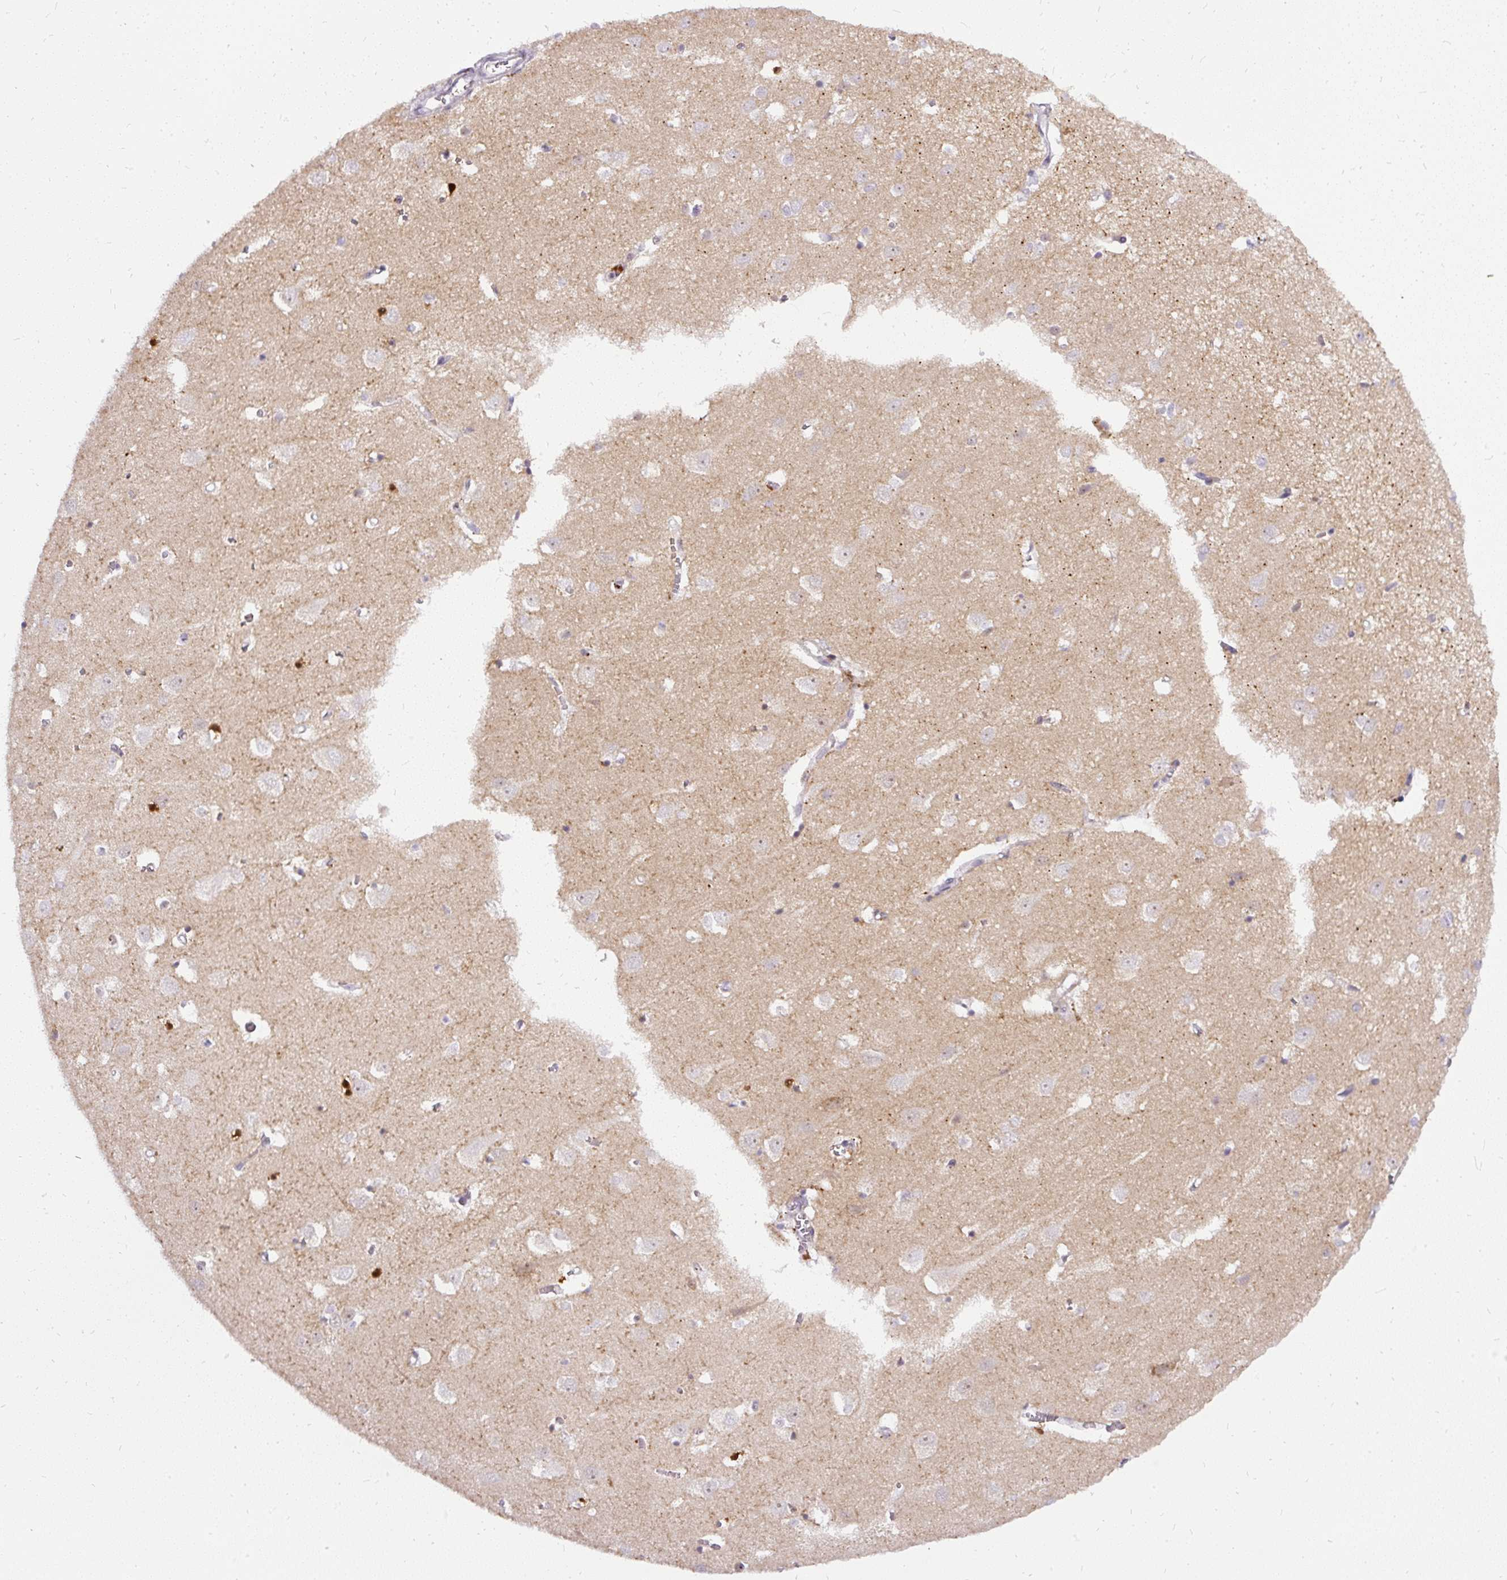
{"staining": {"intensity": "negative", "quantity": "none", "location": "none"}, "tissue": "cerebral cortex", "cell_type": "Endothelial cells", "image_type": "normal", "snomed": [{"axis": "morphology", "description": "Normal tissue, NOS"}, {"axis": "topography", "description": "Cerebral cortex"}], "caption": "Endothelial cells are negative for protein expression in benign human cerebral cortex. Brightfield microscopy of immunohistochemistry stained with DAB (3,3'-diaminobenzidine) (brown) and hematoxylin (blue), captured at high magnification.", "gene": "FAM117B", "patient": {"sex": "male", "age": 70}}